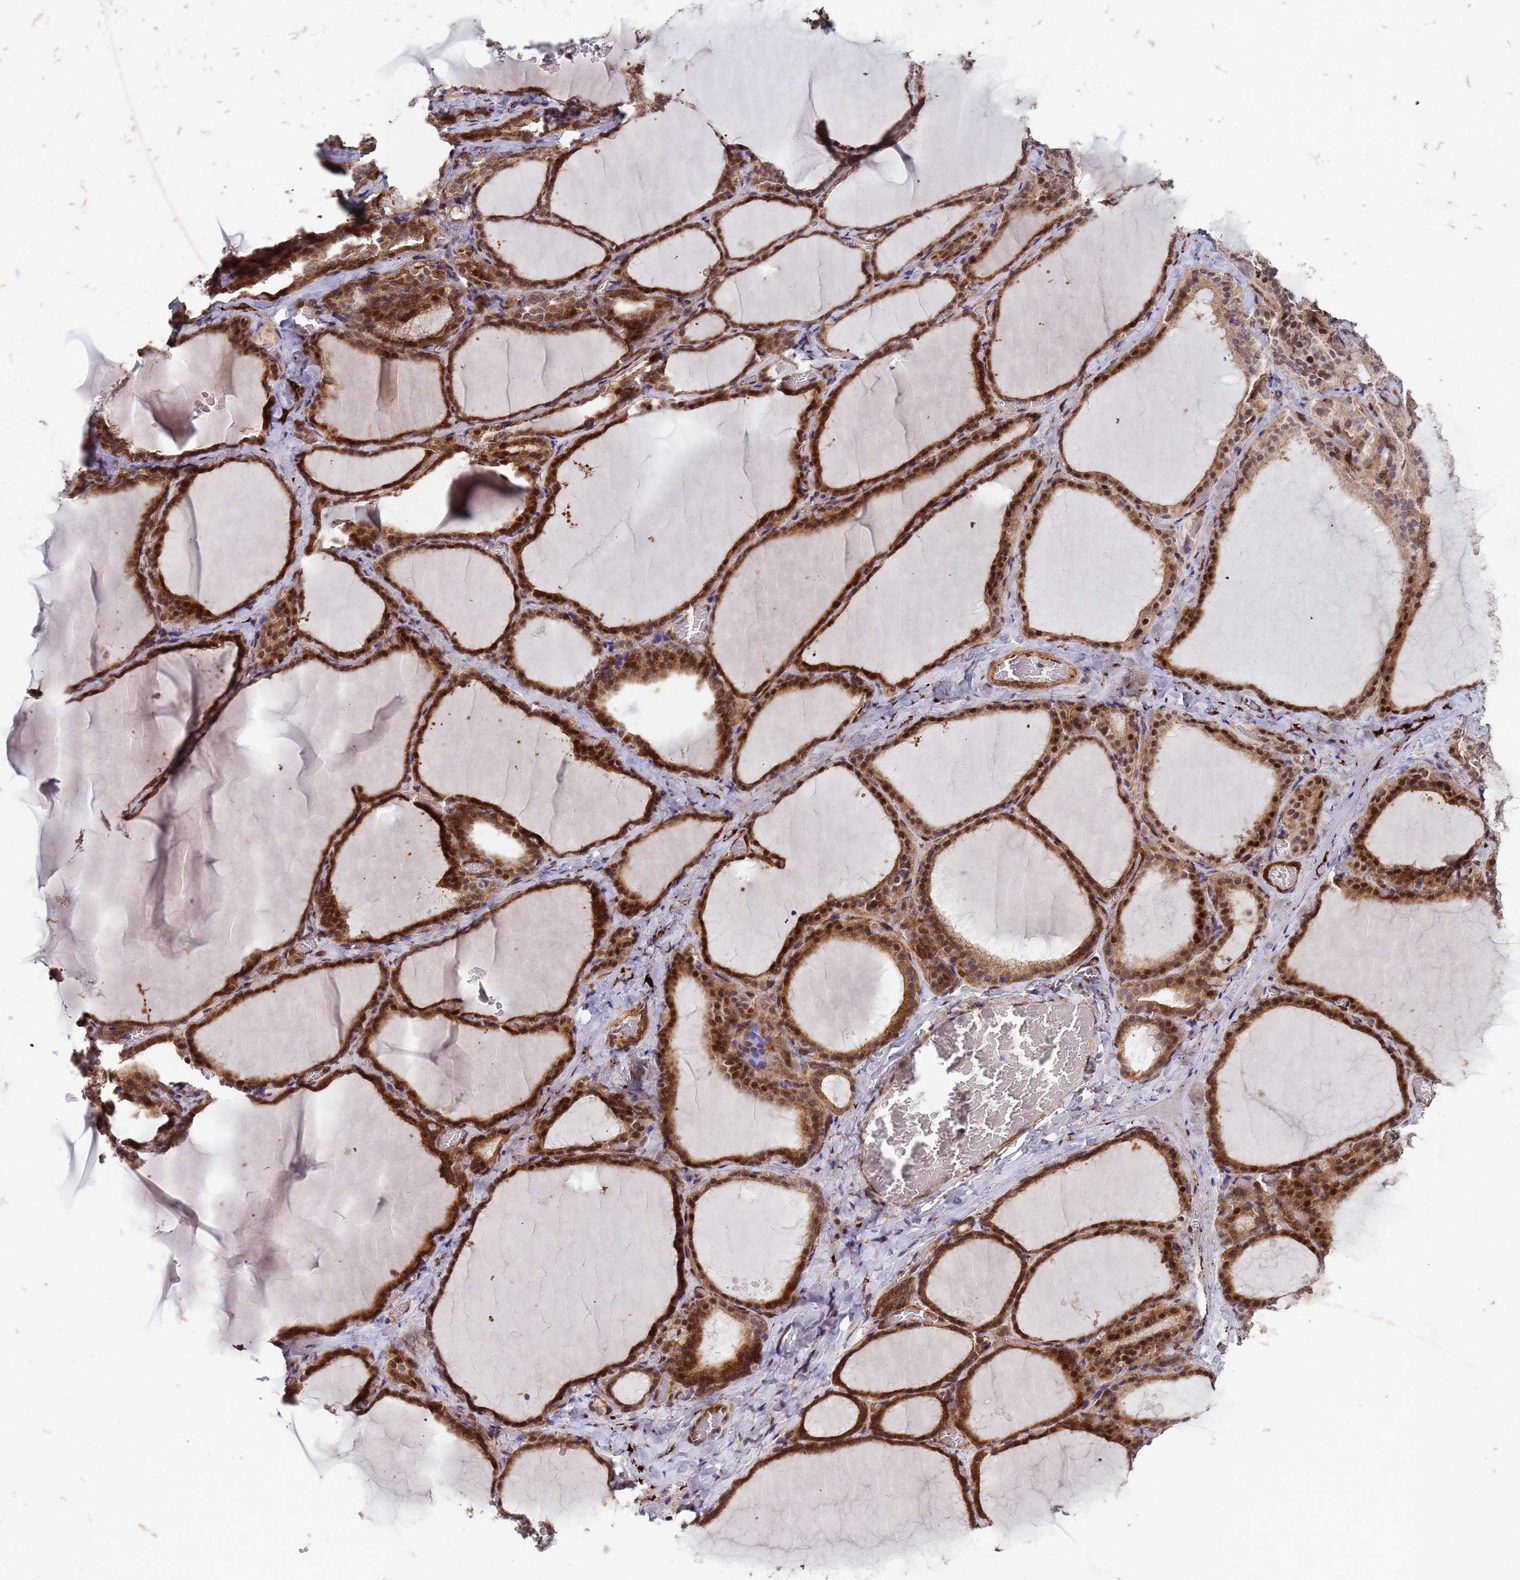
{"staining": {"intensity": "strong", "quantity": ">75%", "location": "cytoplasmic/membranous,nuclear"}, "tissue": "thyroid gland", "cell_type": "Glandular cells", "image_type": "normal", "snomed": [{"axis": "morphology", "description": "Normal tissue, NOS"}, {"axis": "topography", "description": "Thyroid gland"}], "caption": "Protein analysis of benign thyroid gland exhibits strong cytoplasmic/membranous,nuclear staining in approximately >75% of glandular cells.", "gene": "TRIP6", "patient": {"sex": "female", "age": 39}}